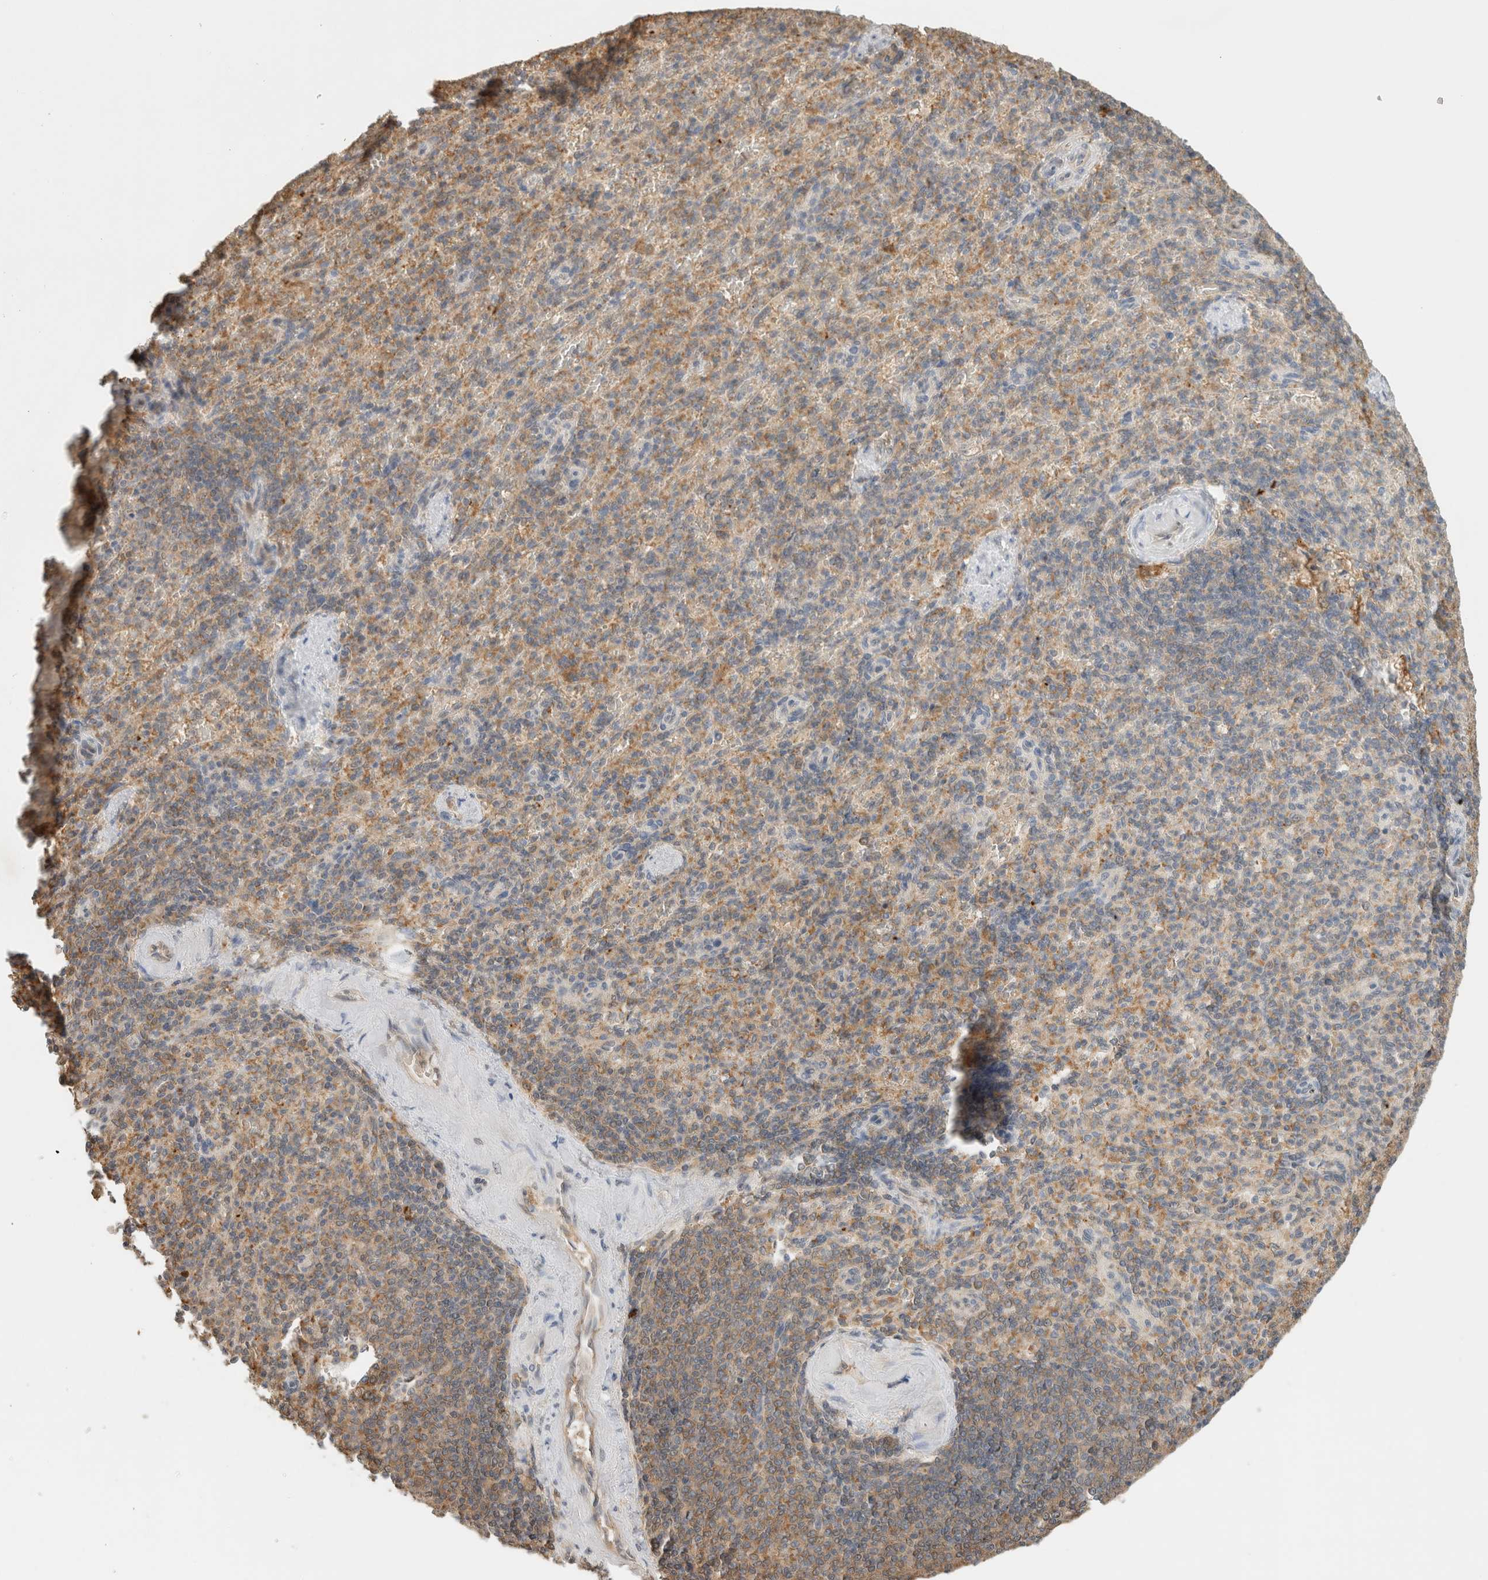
{"staining": {"intensity": "moderate", "quantity": "25%-75%", "location": "cytoplasmic/membranous"}, "tissue": "spleen", "cell_type": "Cells in red pulp", "image_type": "normal", "snomed": [{"axis": "morphology", "description": "Normal tissue, NOS"}, {"axis": "topography", "description": "Spleen"}], "caption": "An image showing moderate cytoplasmic/membranous staining in about 25%-75% of cells in red pulp in benign spleen, as visualized by brown immunohistochemical staining.", "gene": "CA13", "patient": {"sex": "female", "age": 74}}